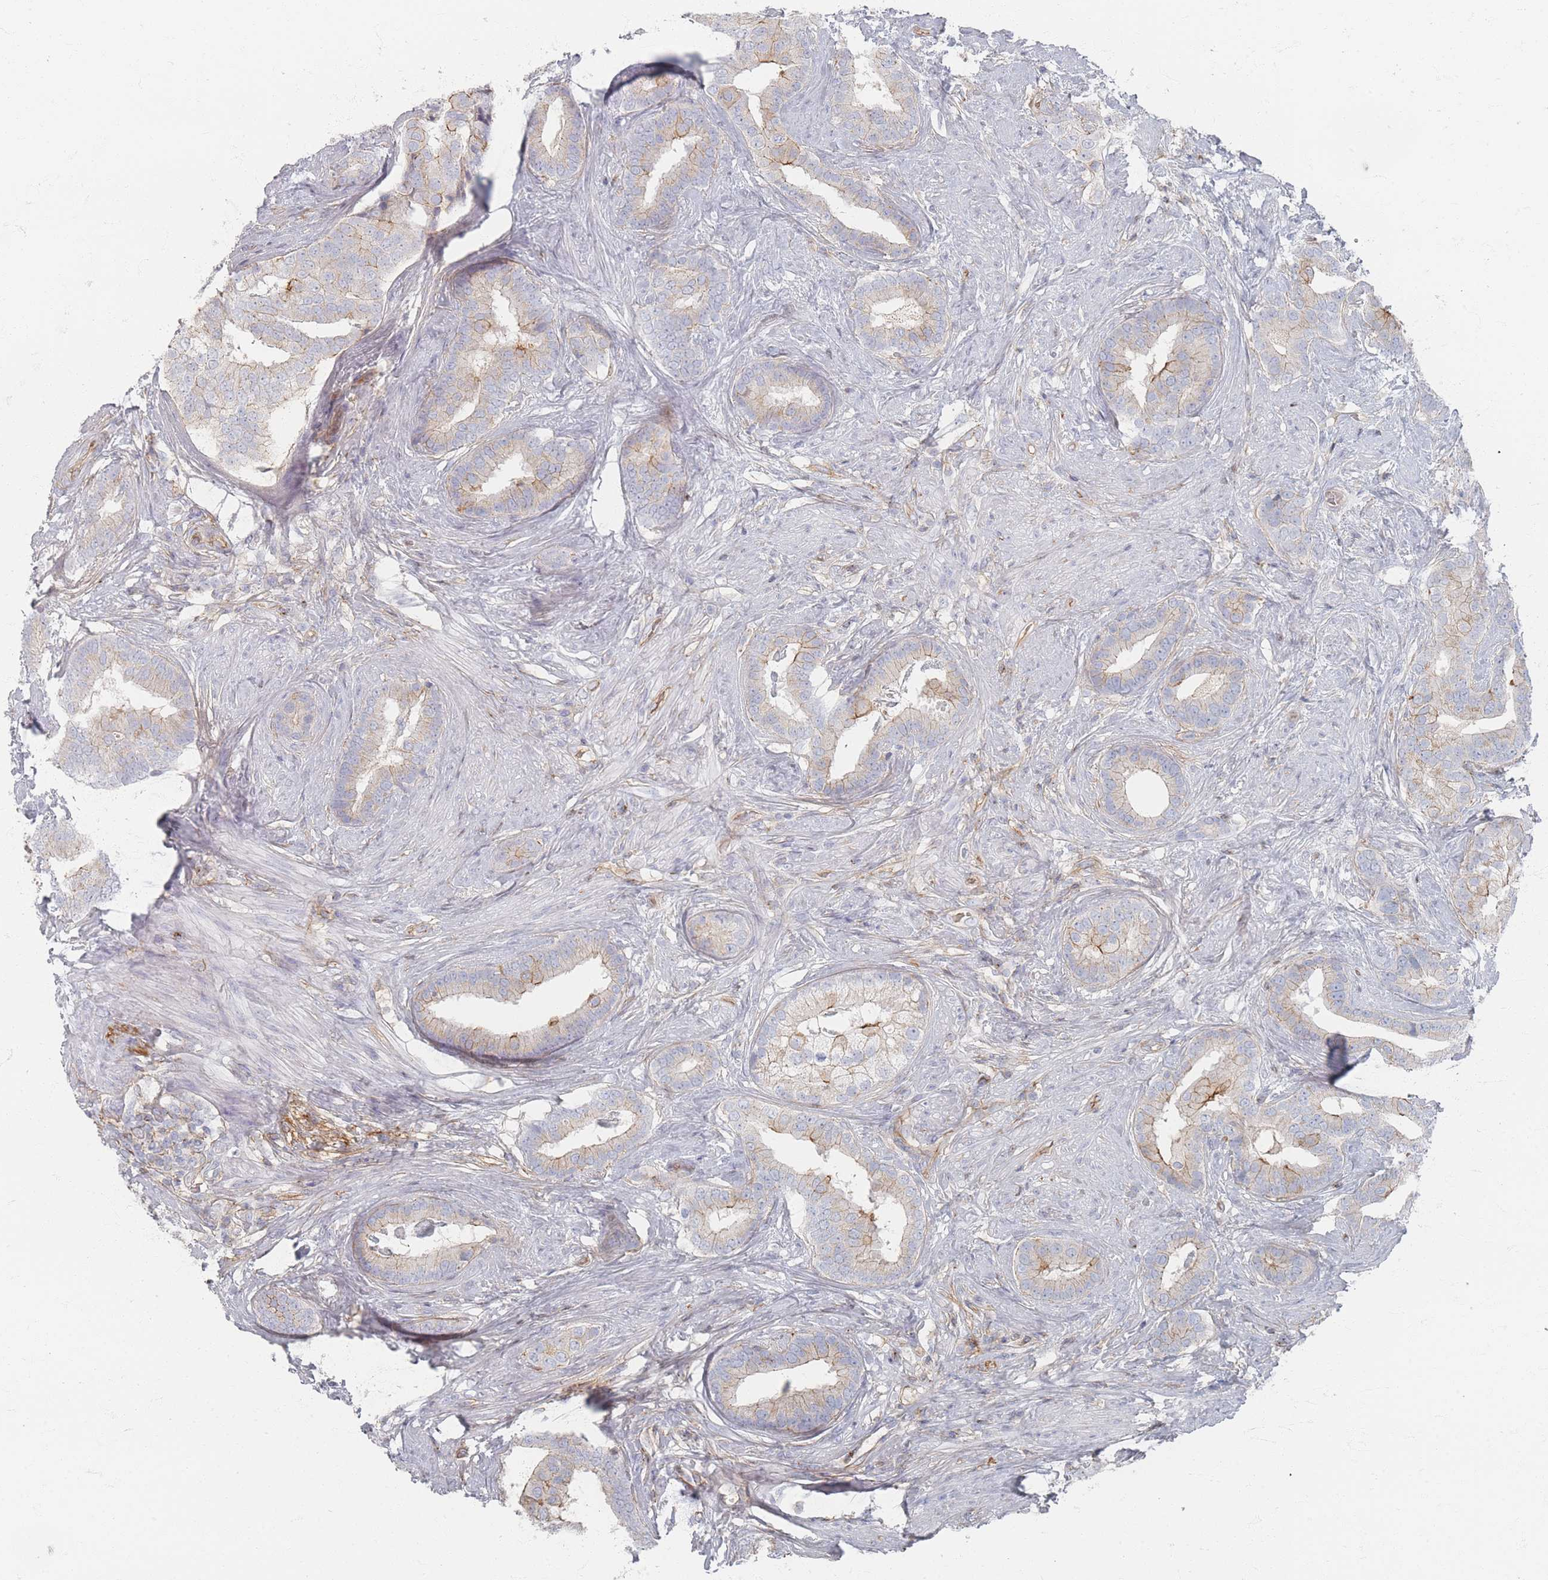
{"staining": {"intensity": "weak", "quantity": "25%-75%", "location": "cytoplasmic/membranous"}, "tissue": "prostate cancer", "cell_type": "Tumor cells", "image_type": "cancer", "snomed": [{"axis": "morphology", "description": "Adenocarcinoma, High grade"}, {"axis": "topography", "description": "Prostate"}], "caption": "Immunohistochemistry (IHC) image of neoplastic tissue: prostate cancer stained using immunohistochemistry (IHC) reveals low levels of weak protein expression localized specifically in the cytoplasmic/membranous of tumor cells, appearing as a cytoplasmic/membranous brown color.", "gene": "GNB1", "patient": {"sex": "male", "age": 55}}